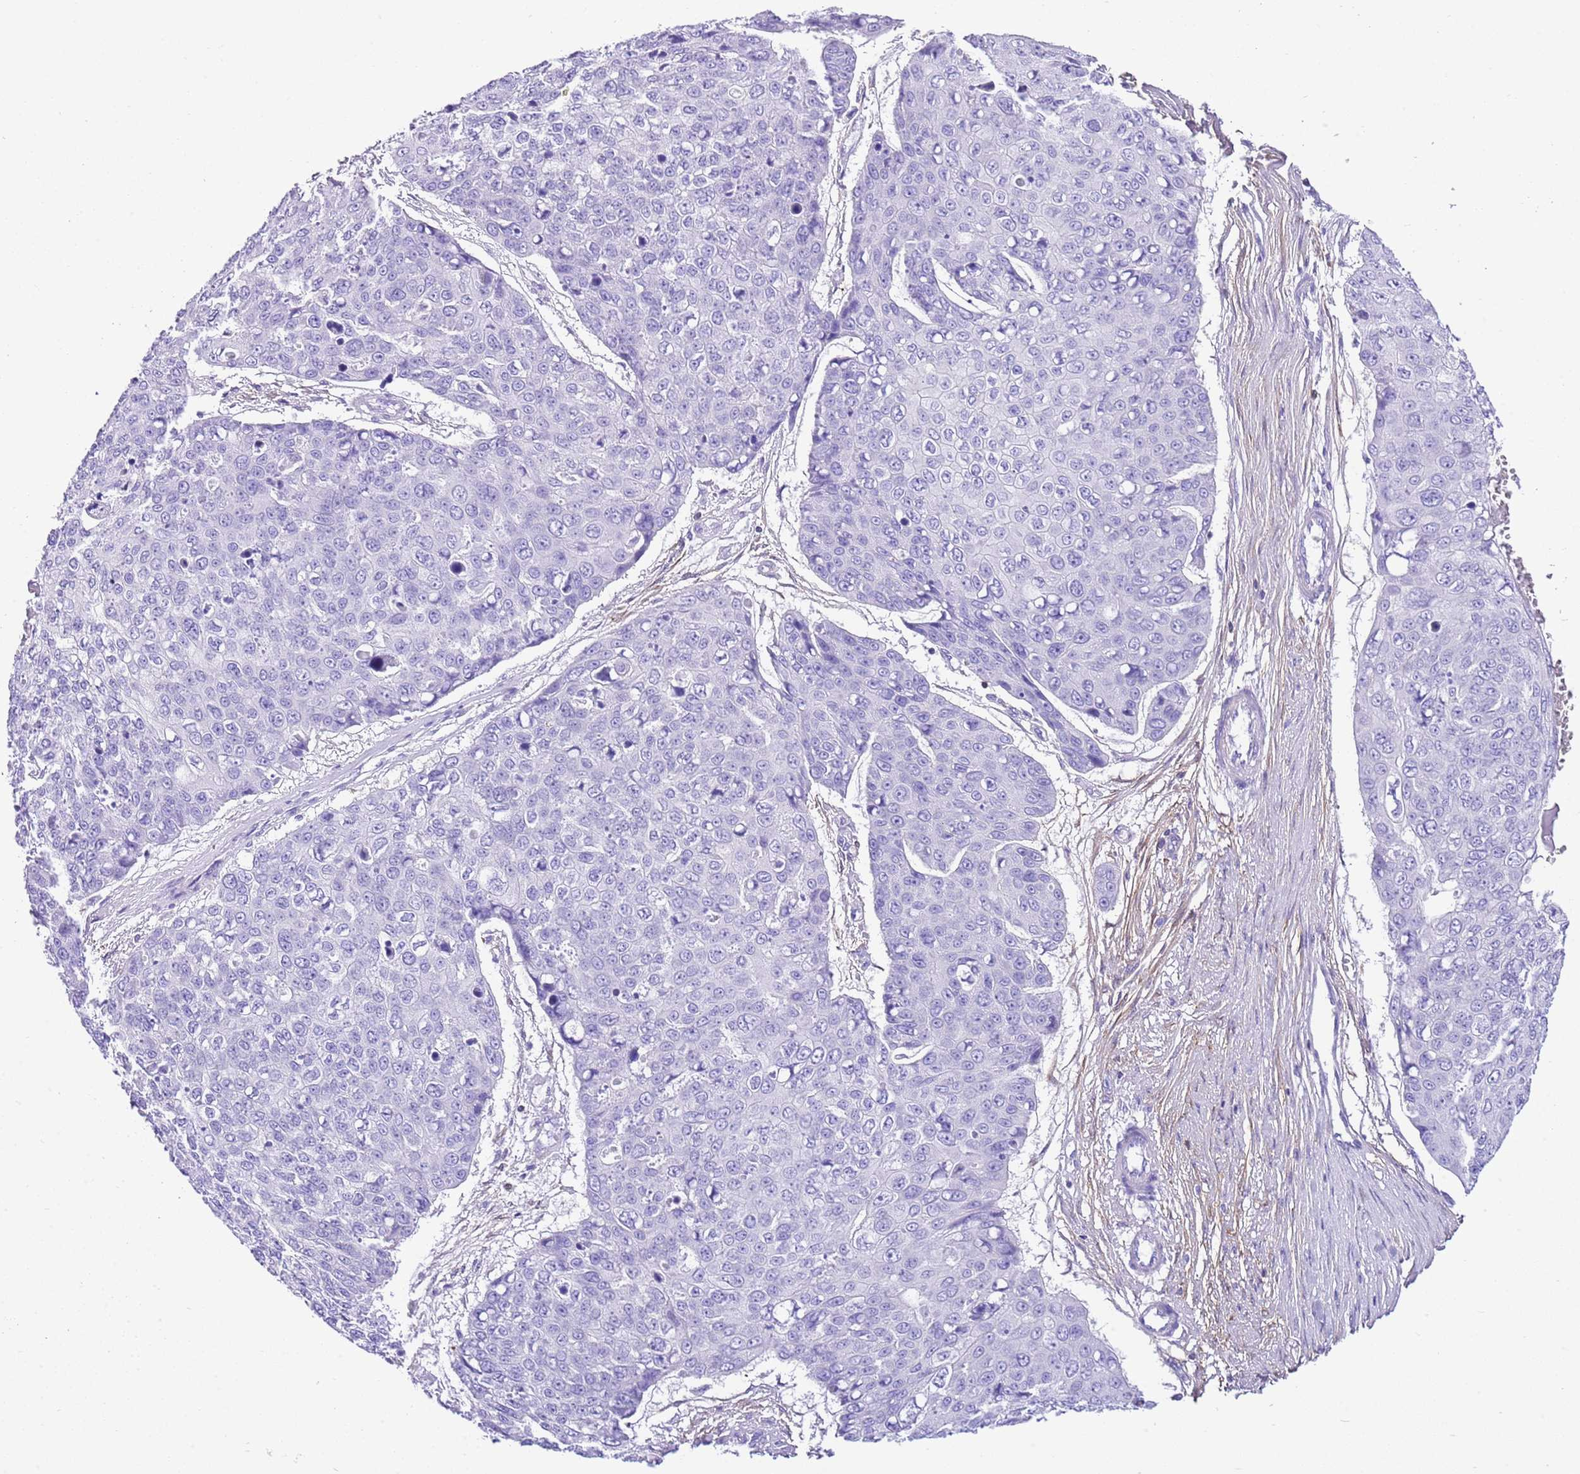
{"staining": {"intensity": "negative", "quantity": "none", "location": "none"}, "tissue": "skin cancer", "cell_type": "Tumor cells", "image_type": "cancer", "snomed": [{"axis": "morphology", "description": "Squamous cell carcinoma, NOS"}, {"axis": "topography", "description": "Skin"}], "caption": "Protein analysis of squamous cell carcinoma (skin) exhibits no significant positivity in tumor cells.", "gene": "CNN2", "patient": {"sex": "male", "age": 71}}